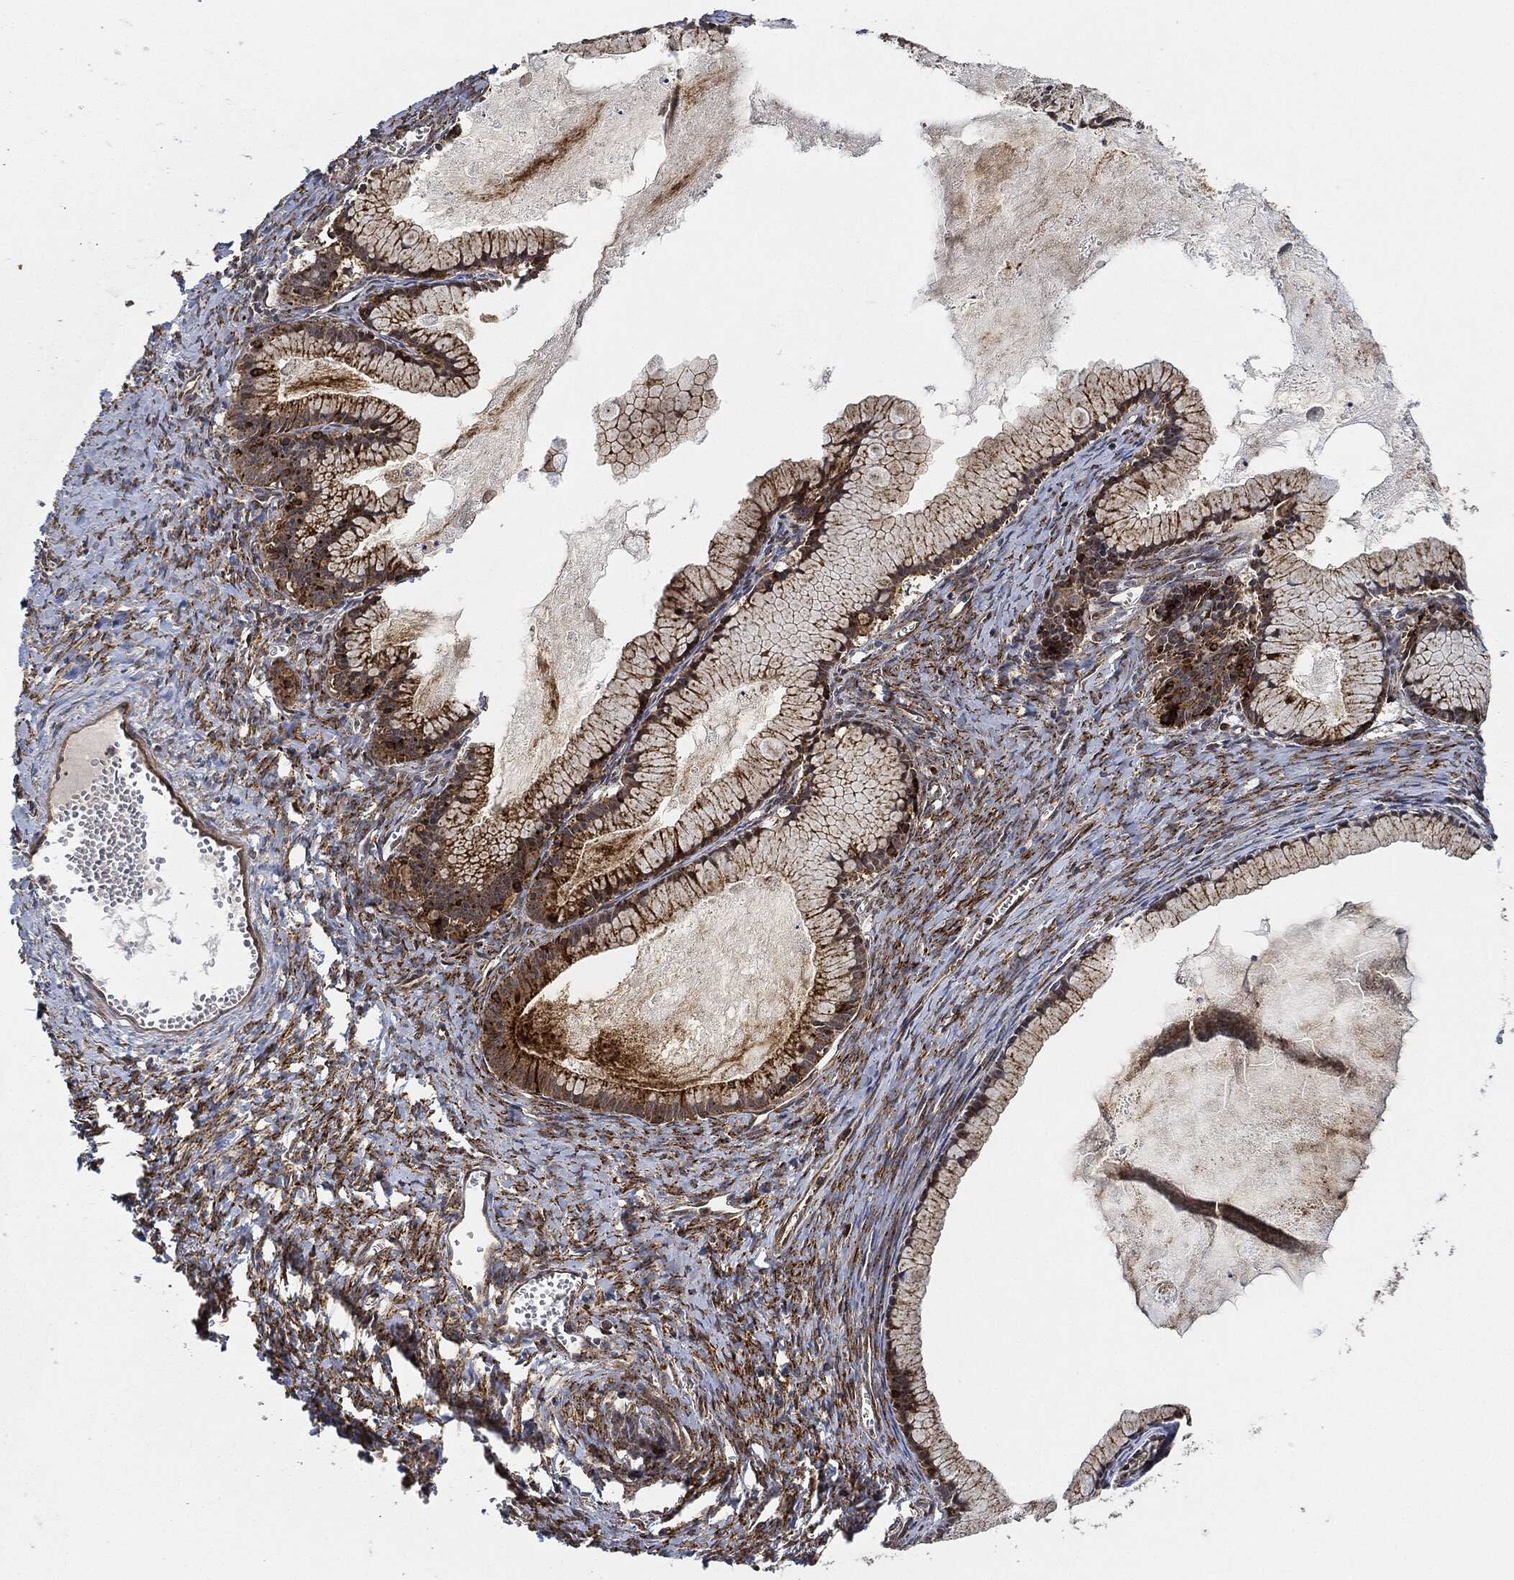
{"staining": {"intensity": "strong", "quantity": ">75%", "location": "cytoplasmic/membranous"}, "tissue": "ovarian cancer", "cell_type": "Tumor cells", "image_type": "cancer", "snomed": [{"axis": "morphology", "description": "Cystadenocarcinoma, mucinous, NOS"}, {"axis": "topography", "description": "Ovary"}], "caption": "Immunohistochemistry (IHC) (DAB (3,3'-diaminobenzidine)) staining of ovarian mucinous cystadenocarcinoma displays strong cytoplasmic/membranous protein expression in about >75% of tumor cells.", "gene": "MAP3K3", "patient": {"sex": "female", "age": 41}}